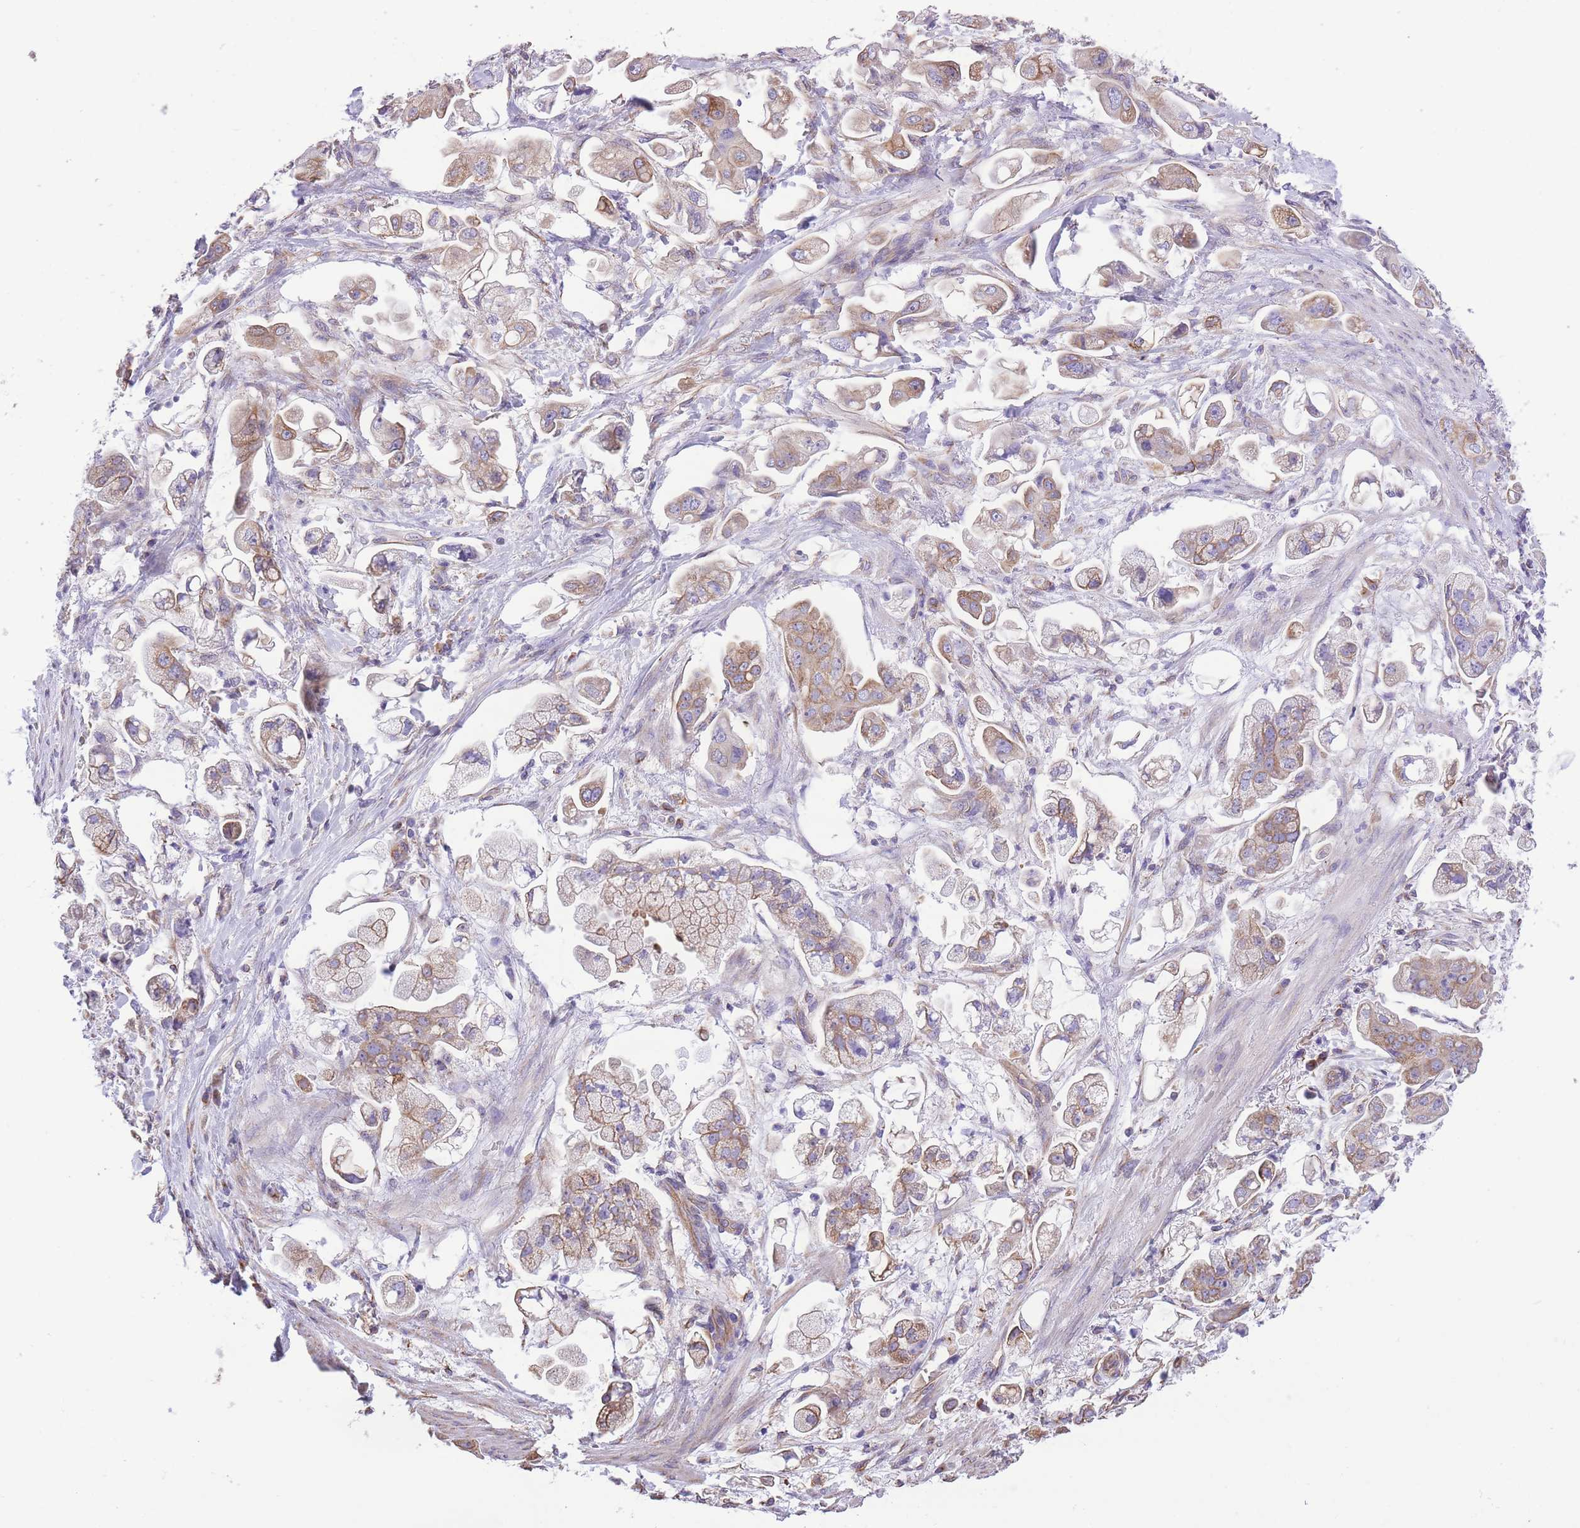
{"staining": {"intensity": "moderate", "quantity": "25%-75%", "location": "cytoplasmic/membranous"}, "tissue": "stomach cancer", "cell_type": "Tumor cells", "image_type": "cancer", "snomed": [{"axis": "morphology", "description": "Adenocarcinoma, NOS"}, {"axis": "topography", "description": "Stomach"}], "caption": "High-power microscopy captured an immunohistochemistry (IHC) histopathology image of stomach adenocarcinoma, revealing moderate cytoplasmic/membranous positivity in approximately 25%-75% of tumor cells. Using DAB (brown) and hematoxylin (blue) stains, captured at high magnification using brightfield microscopy.", "gene": "RHOU", "patient": {"sex": "male", "age": 62}}